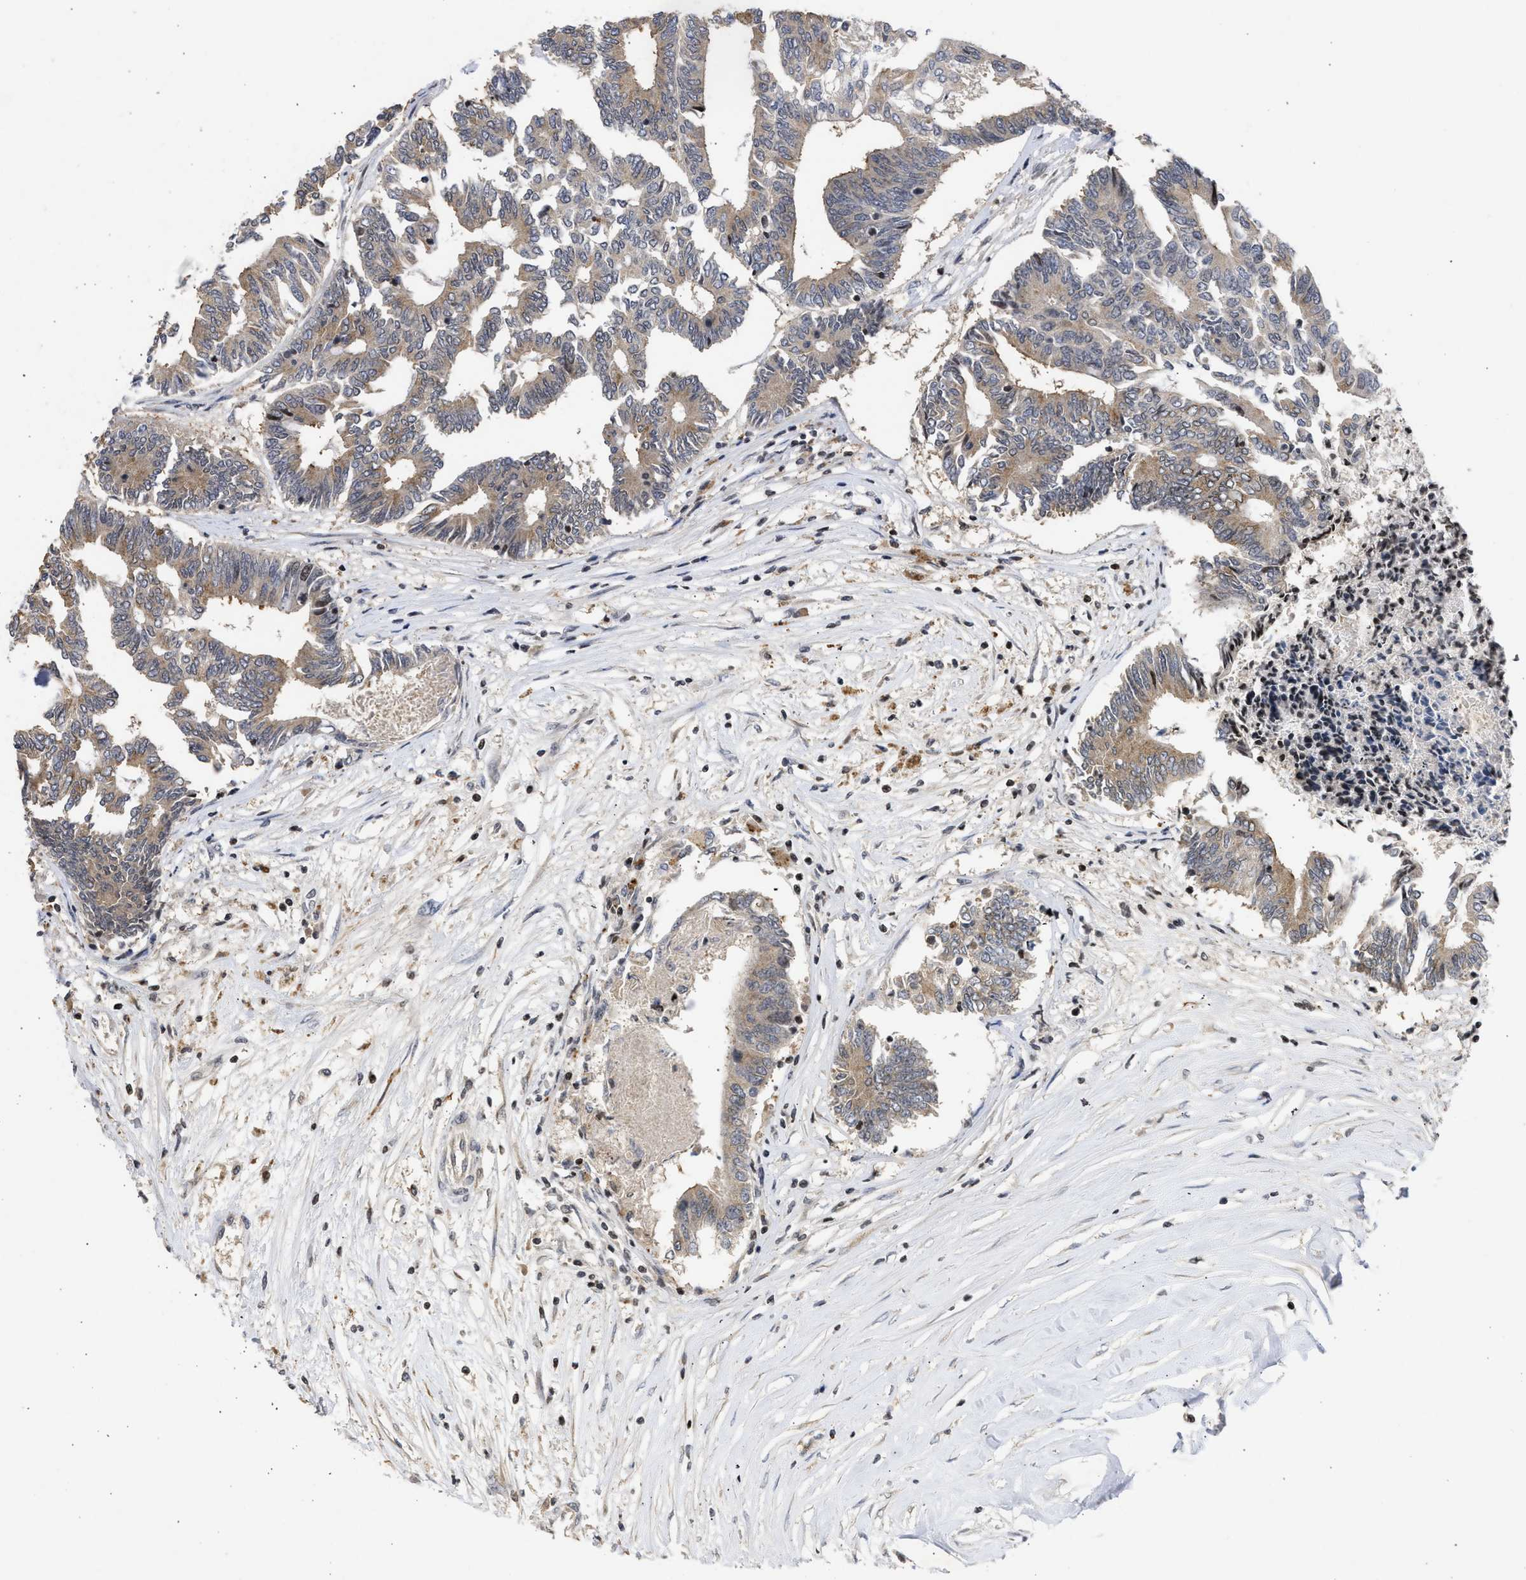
{"staining": {"intensity": "weak", "quantity": ">75%", "location": "cytoplasmic/membranous"}, "tissue": "colorectal cancer", "cell_type": "Tumor cells", "image_type": "cancer", "snomed": [{"axis": "morphology", "description": "Adenocarcinoma, NOS"}, {"axis": "topography", "description": "Rectum"}], "caption": "Immunohistochemical staining of human colorectal cancer displays weak cytoplasmic/membranous protein staining in approximately >75% of tumor cells.", "gene": "ENSG00000142539", "patient": {"sex": "male", "age": 63}}